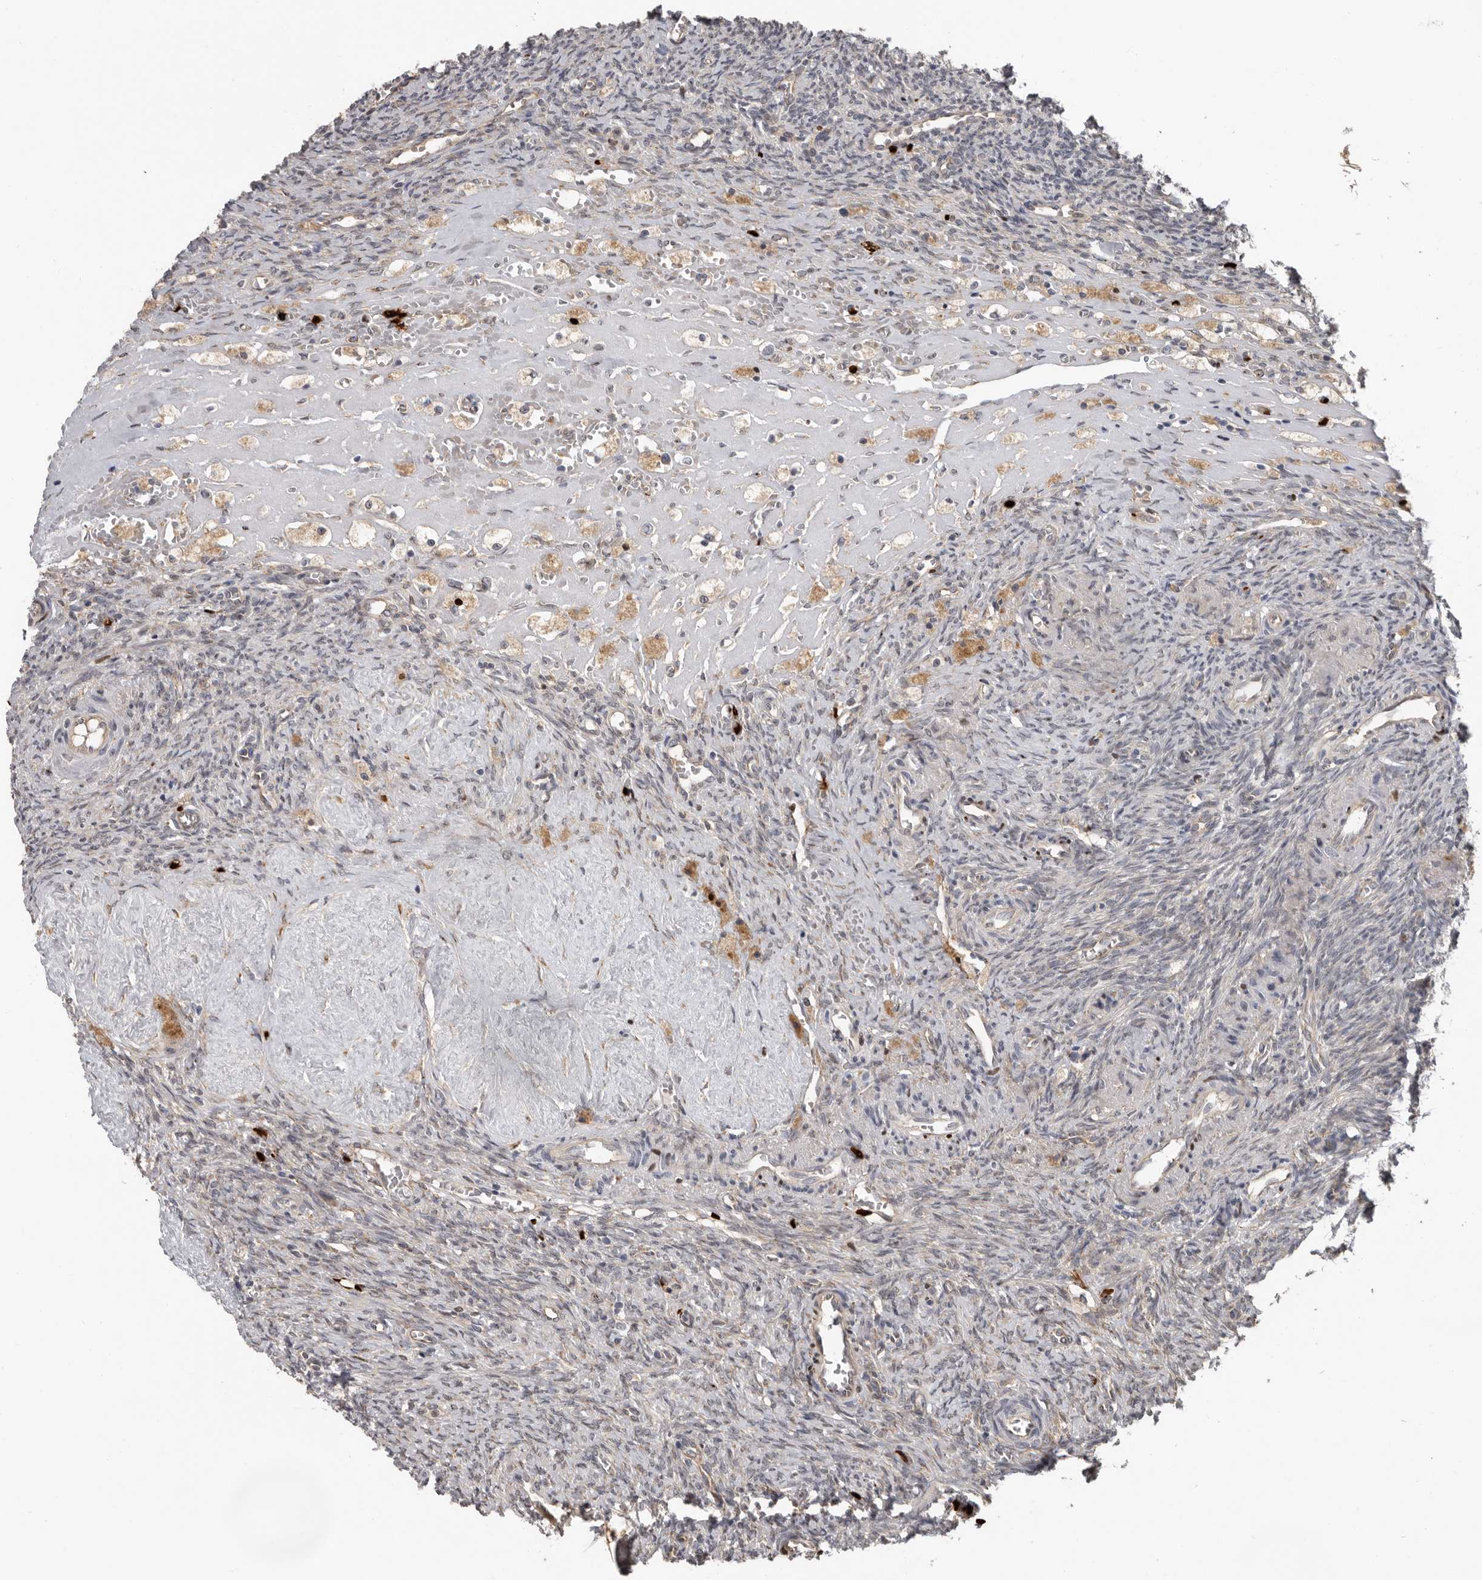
{"staining": {"intensity": "moderate", "quantity": ">75%", "location": "cytoplasmic/membranous"}, "tissue": "ovary", "cell_type": "Follicle cells", "image_type": "normal", "snomed": [{"axis": "morphology", "description": "Normal tissue, NOS"}, {"axis": "topography", "description": "Ovary"}], "caption": "A high-resolution image shows immunohistochemistry (IHC) staining of benign ovary, which shows moderate cytoplasmic/membranous expression in approximately >75% of follicle cells.", "gene": "MTF1", "patient": {"sex": "female", "age": 41}}